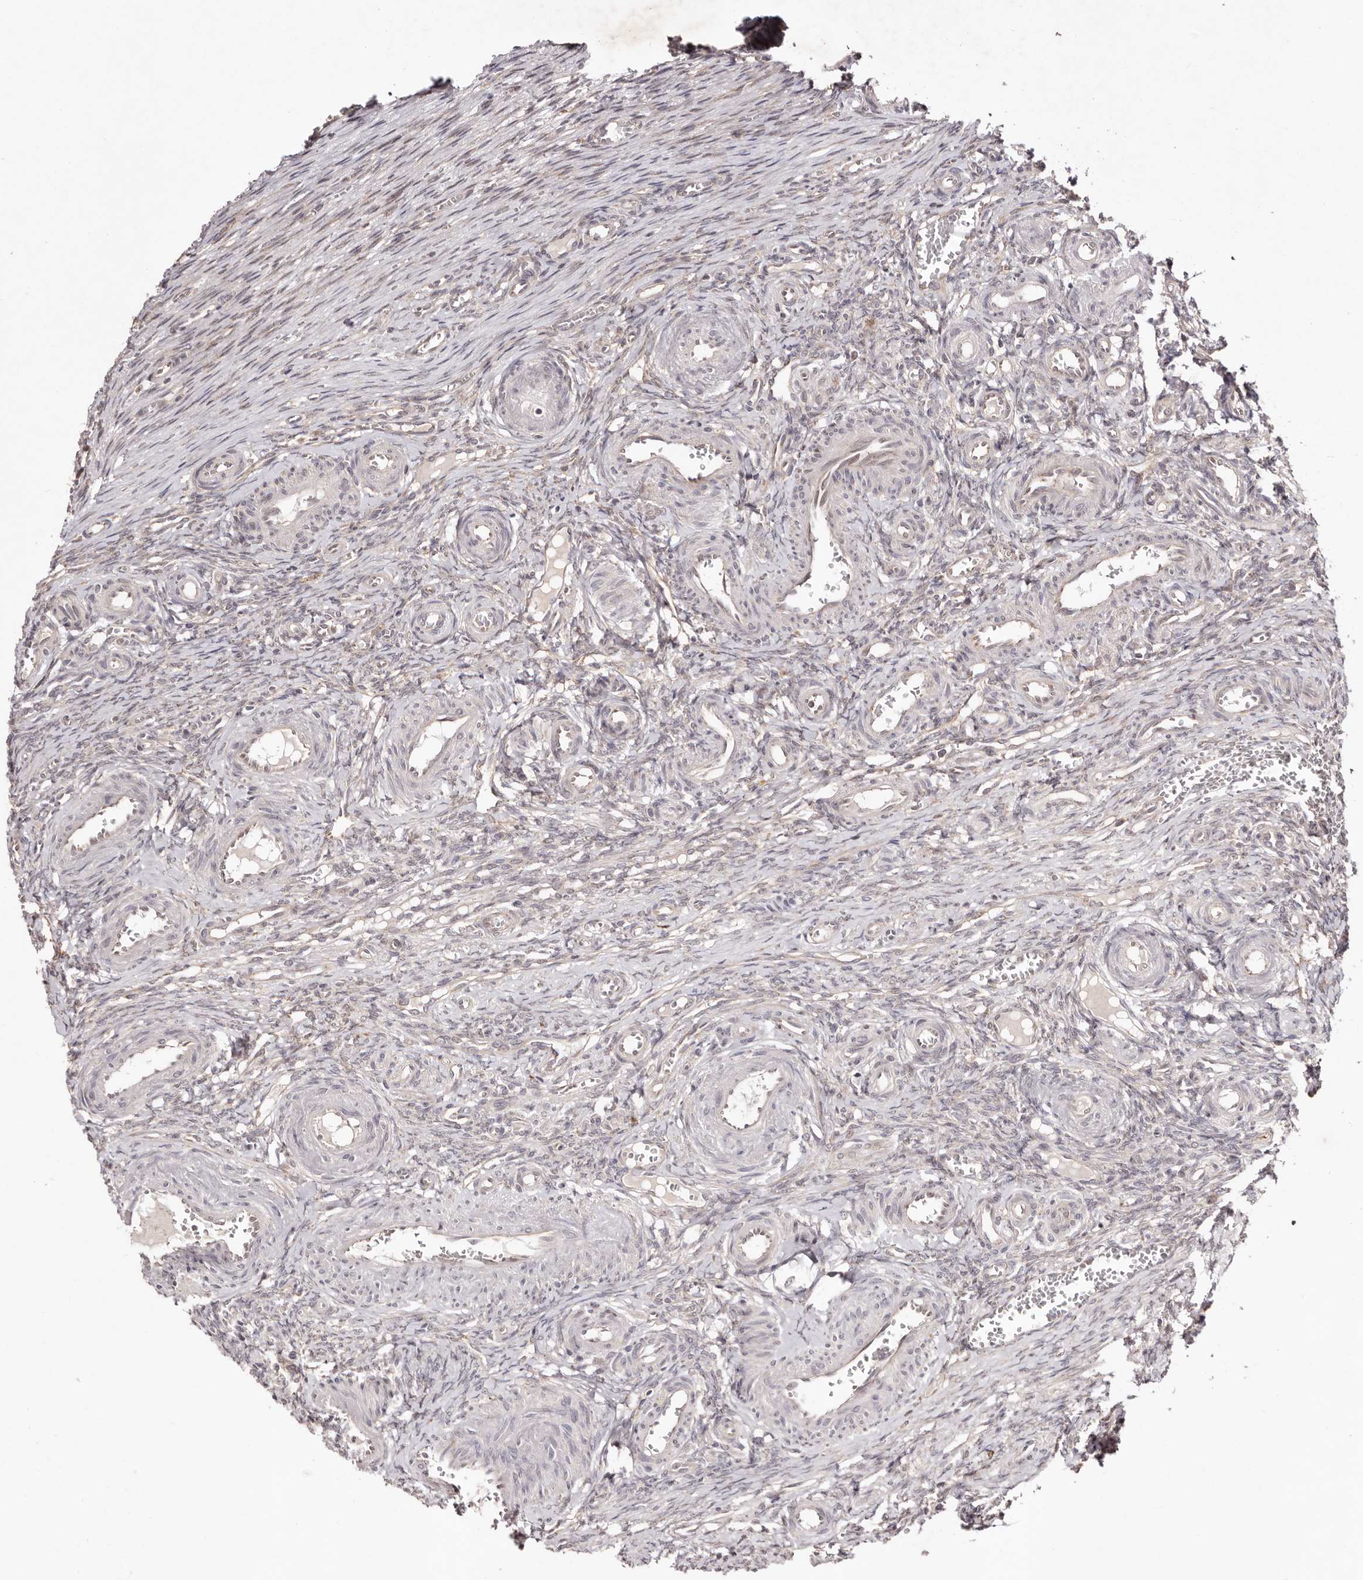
{"staining": {"intensity": "negative", "quantity": "none", "location": "none"}, "tissue": "ovary", "cell_type": "Ovarian stroma cells", "image_type": "normal", "snomed": [{"axis": "morphology", "description": "Adenocarcinoma, NOS"}, {"axis": "topography", "description": "Endometrium"}], "caption": "This is a photomicrograph of IHC staining of unremarkable ovary, which shows no staining in ovarian stroma cells. The staining was performed using DAB (3,3'-diaminobenzidine) to visualize the protein expression in brown, while the nuclei were stained in blue with hematoxylin (Magnification: 20x).", "gene": "EGR3", "patient": {"sex": "female", "age": 32}}